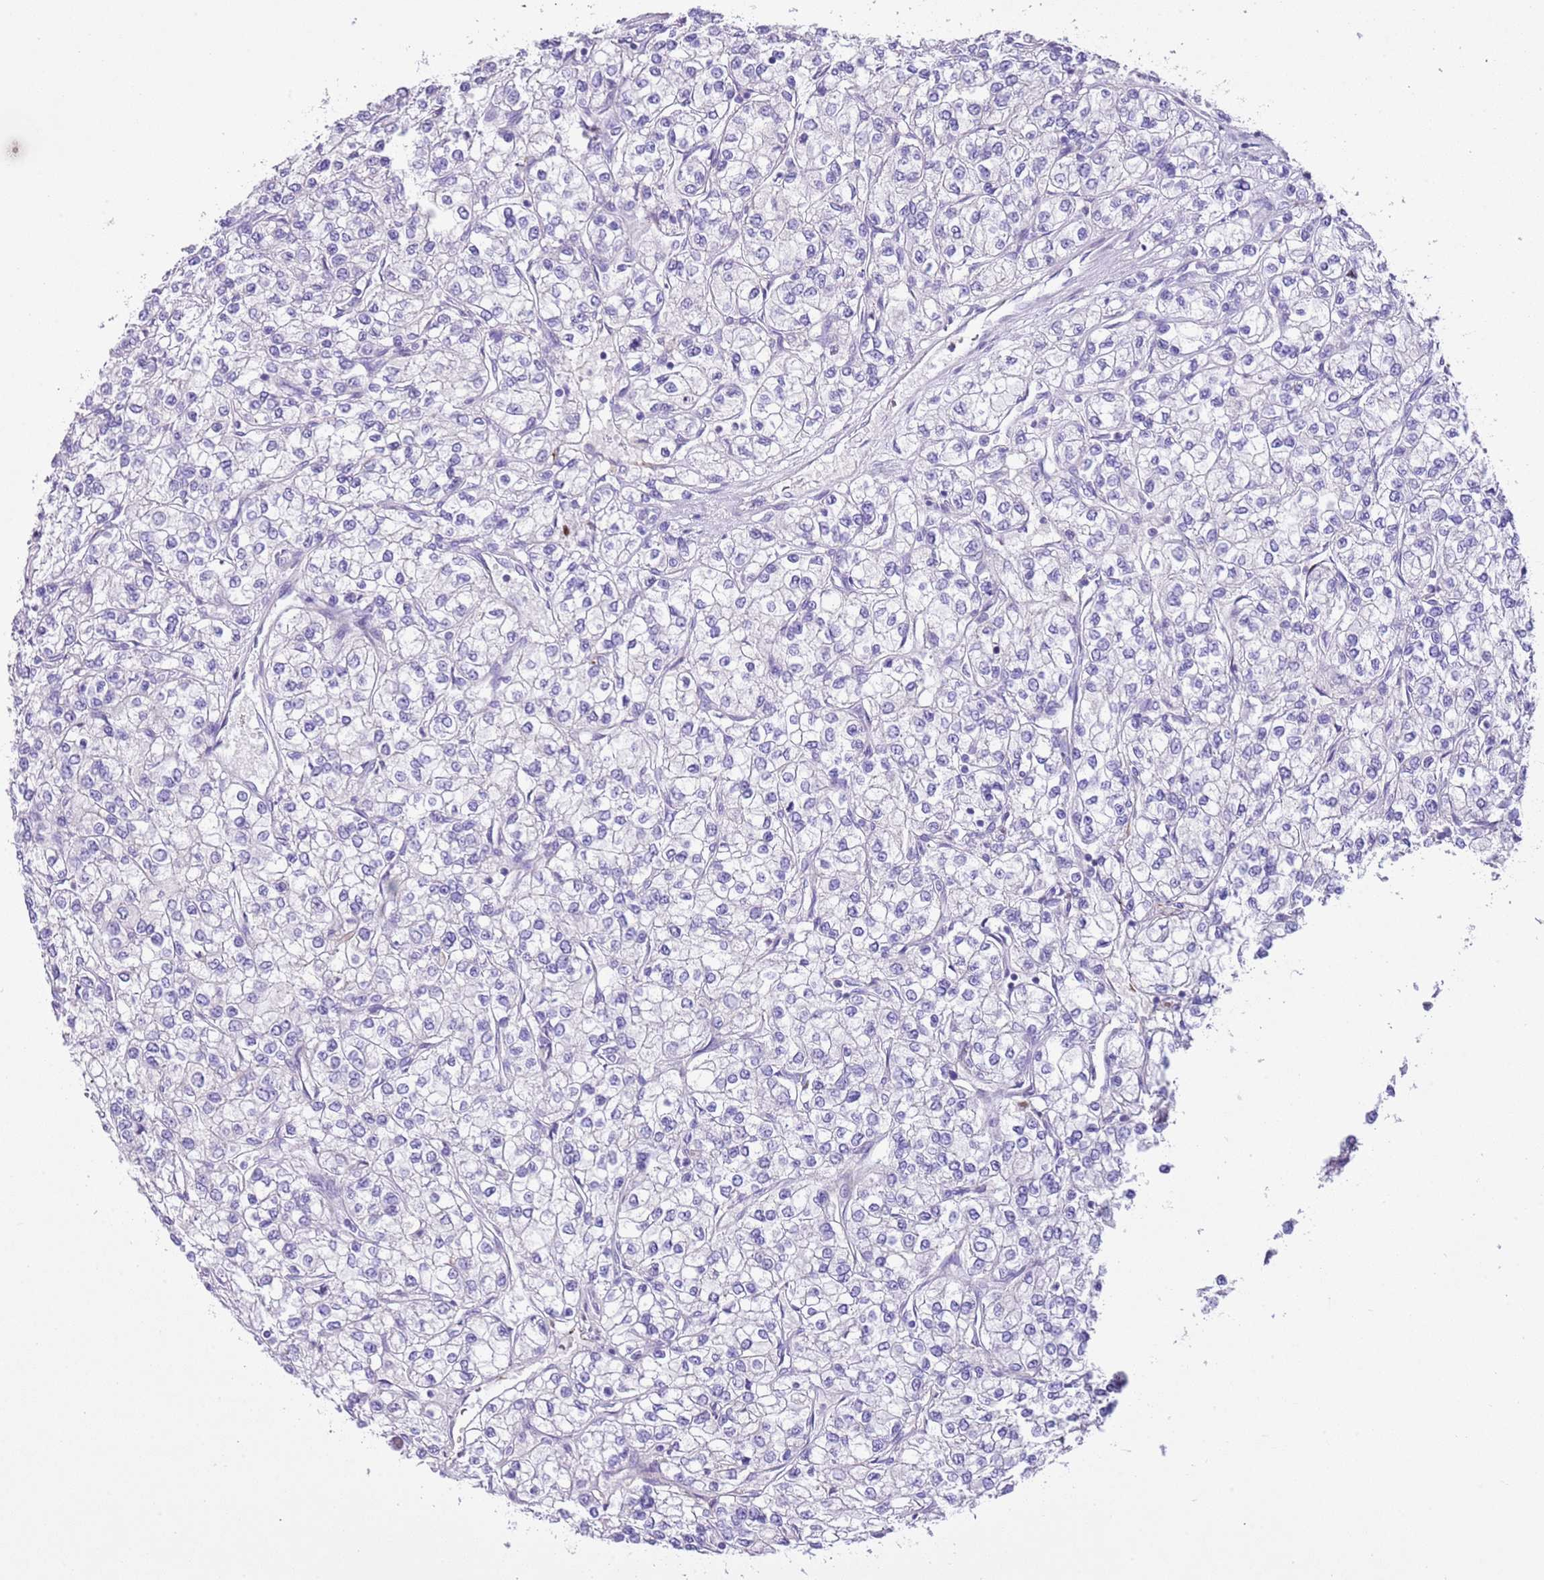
{"staining": {"intensity": "negative", "quantity": "none", "location": "none"}, "tissue": "renal cancer", "cell_type": "Tumor cells", "image_type": "cancer", "snomed": [{"axis": "morphology", "description": "Adenocarcinoma, NOS"}, {"axis": "topography", "description": "Kidney"}], "caption": "Micrograph shows no significant protein expression in tumor cells of adenocarcinoma (renal).", "gene": "CLEC2A", "patient": {"sex": "male", "age": 80}}